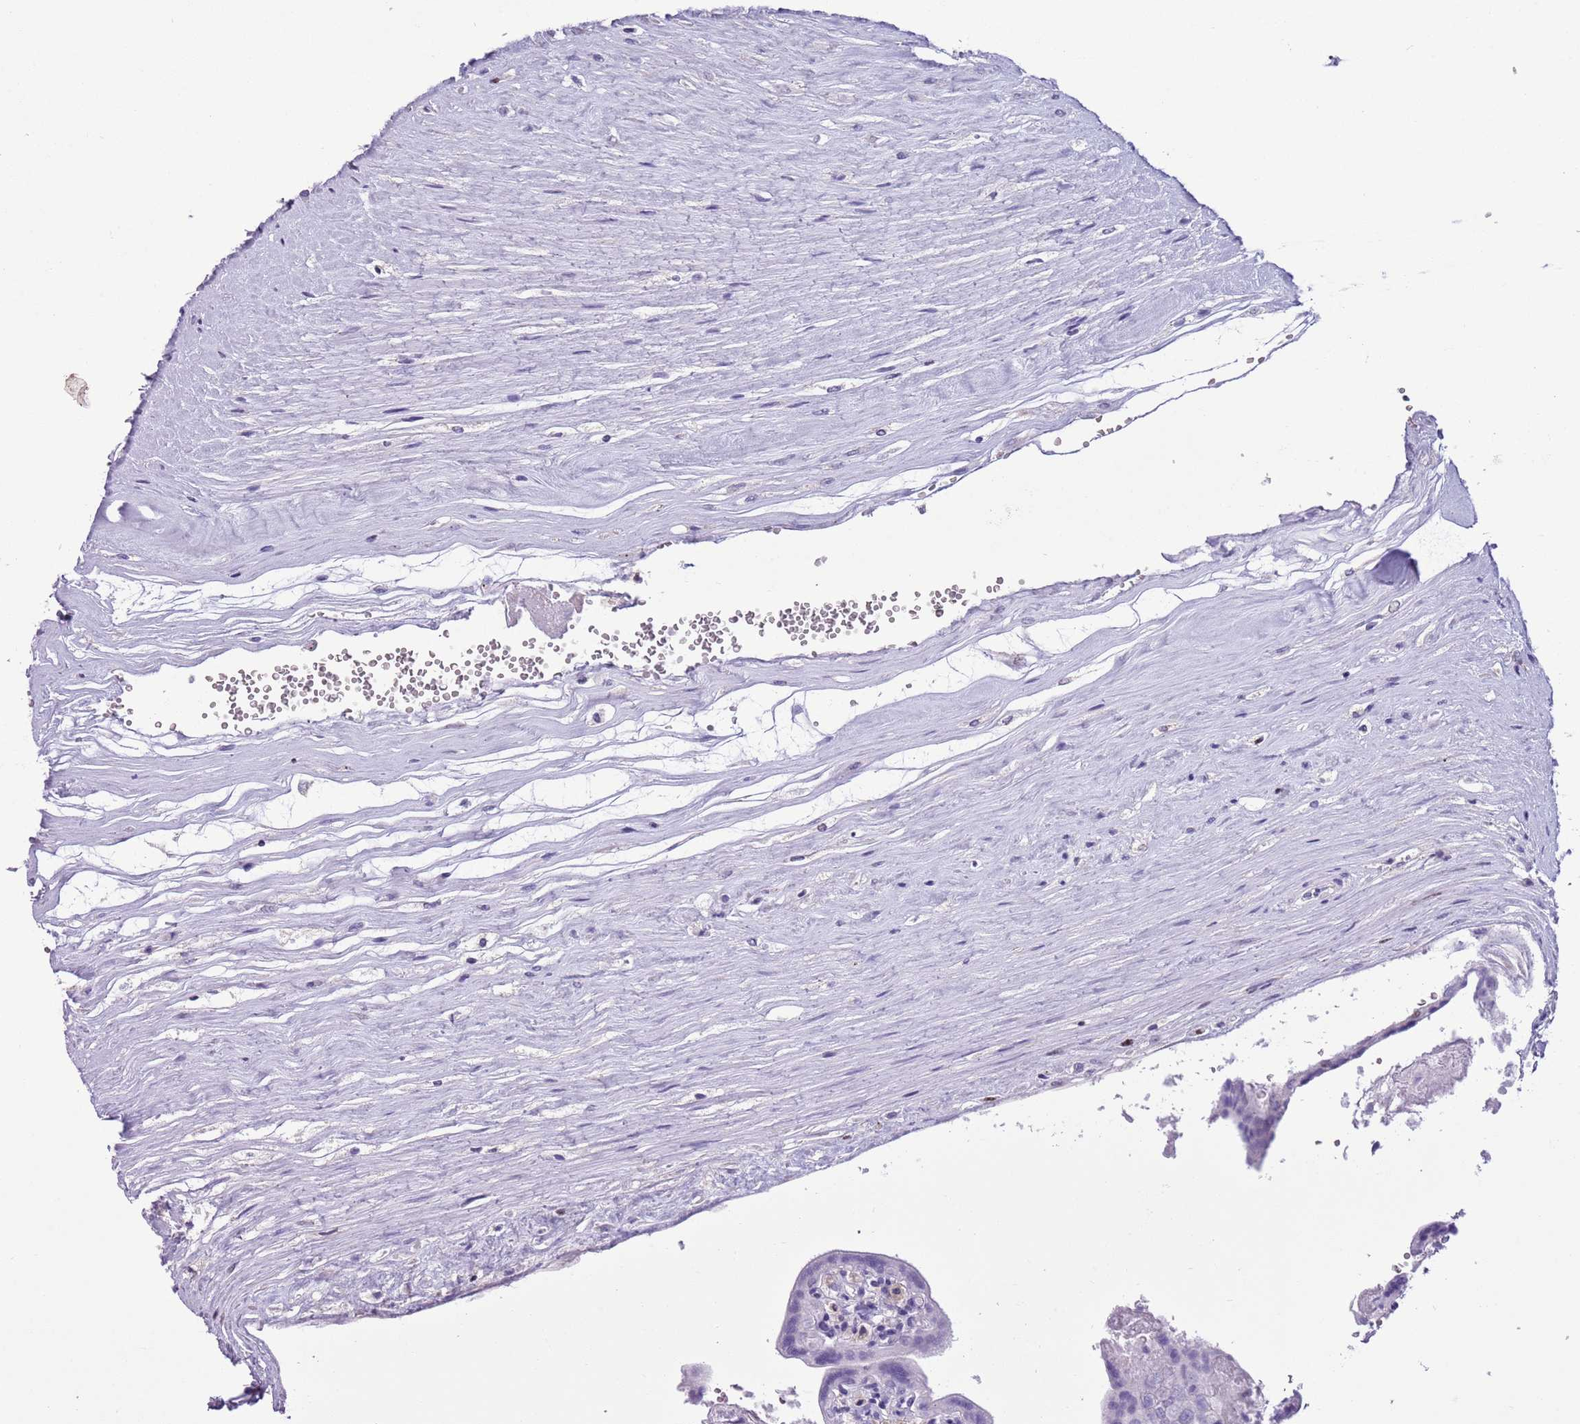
{"staining": {"intensity": "negative", "quantity": "none", "location": "none"}, "tissue": "placenta", "cell_type": "Trophoblastic cells", "image_type": "normal", "snomed": [{"axis": "morphology", "description": "Normal tissue, NOS"}, {"axis": "topography", "description": "Placenta"}], "caption": "Placenta was stained to show a protein in brown. There is no significant staining in trophoblastic cells. (Stains: DAB (3,3'-diaminobenzidine) IHC with hematoxylin counter stain, Microscopy: brightfield microscopy at high magnification).", "gene": "PFKFB2", "patient": {"sex": "female", "age": 37}}